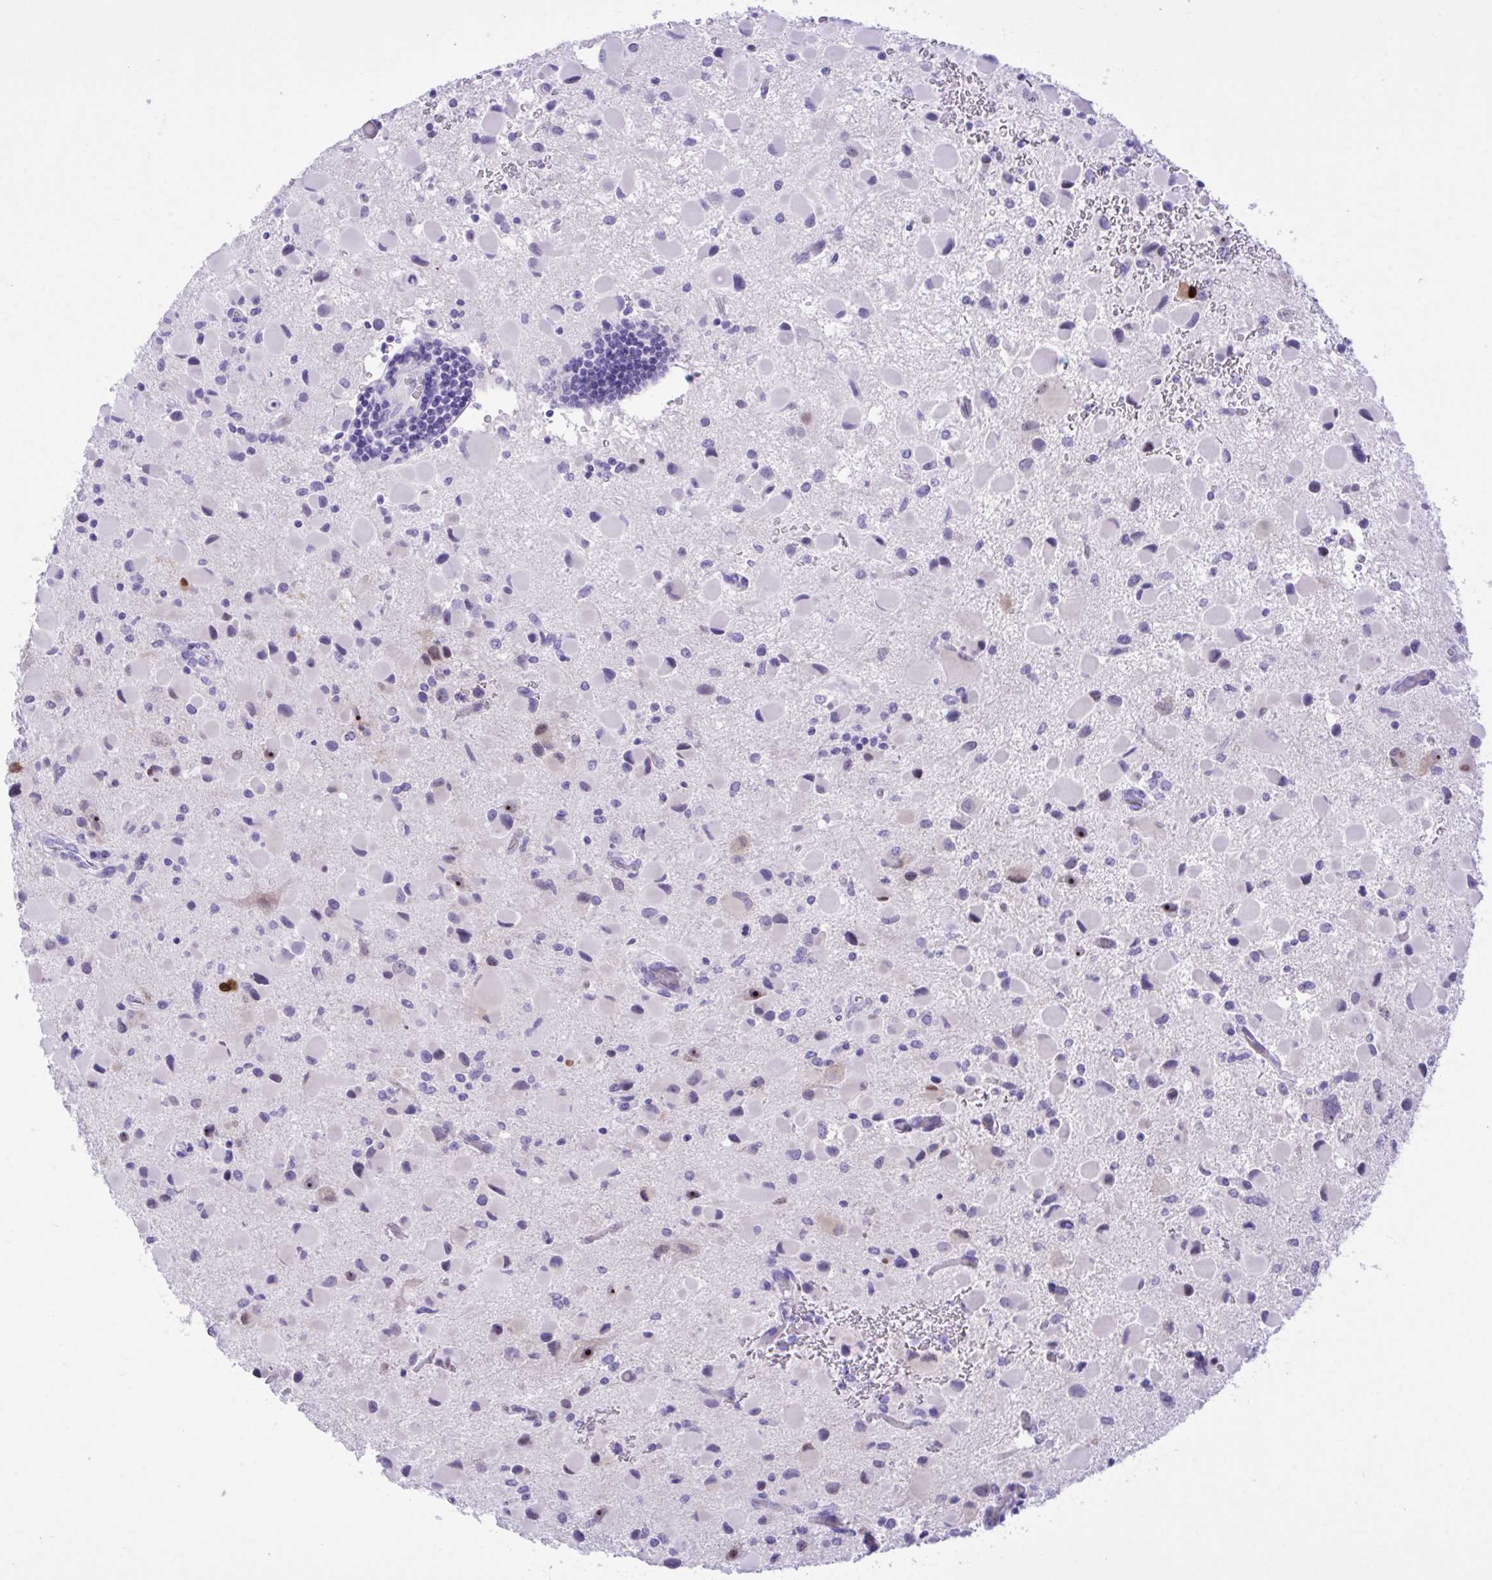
{"staining": {"intensity": "negative", "quantity": "none", "location": "none"}, "tissue": "glioma", "cell_type": "Tumor cells", "image_type": "cancer", "snomed": [{"axis": "morphology", "description": "Glioma, malignant, Low grade"}, {"axis": "topography", "description": "Brain"}], "caption": "DAB (3,3'-diaminobenzidine) immunohistochemical staining of glioma displays no significant positivity in tumor cells.", "gene": "BEX5", "patient": {"sex": "female", "age": 32}}